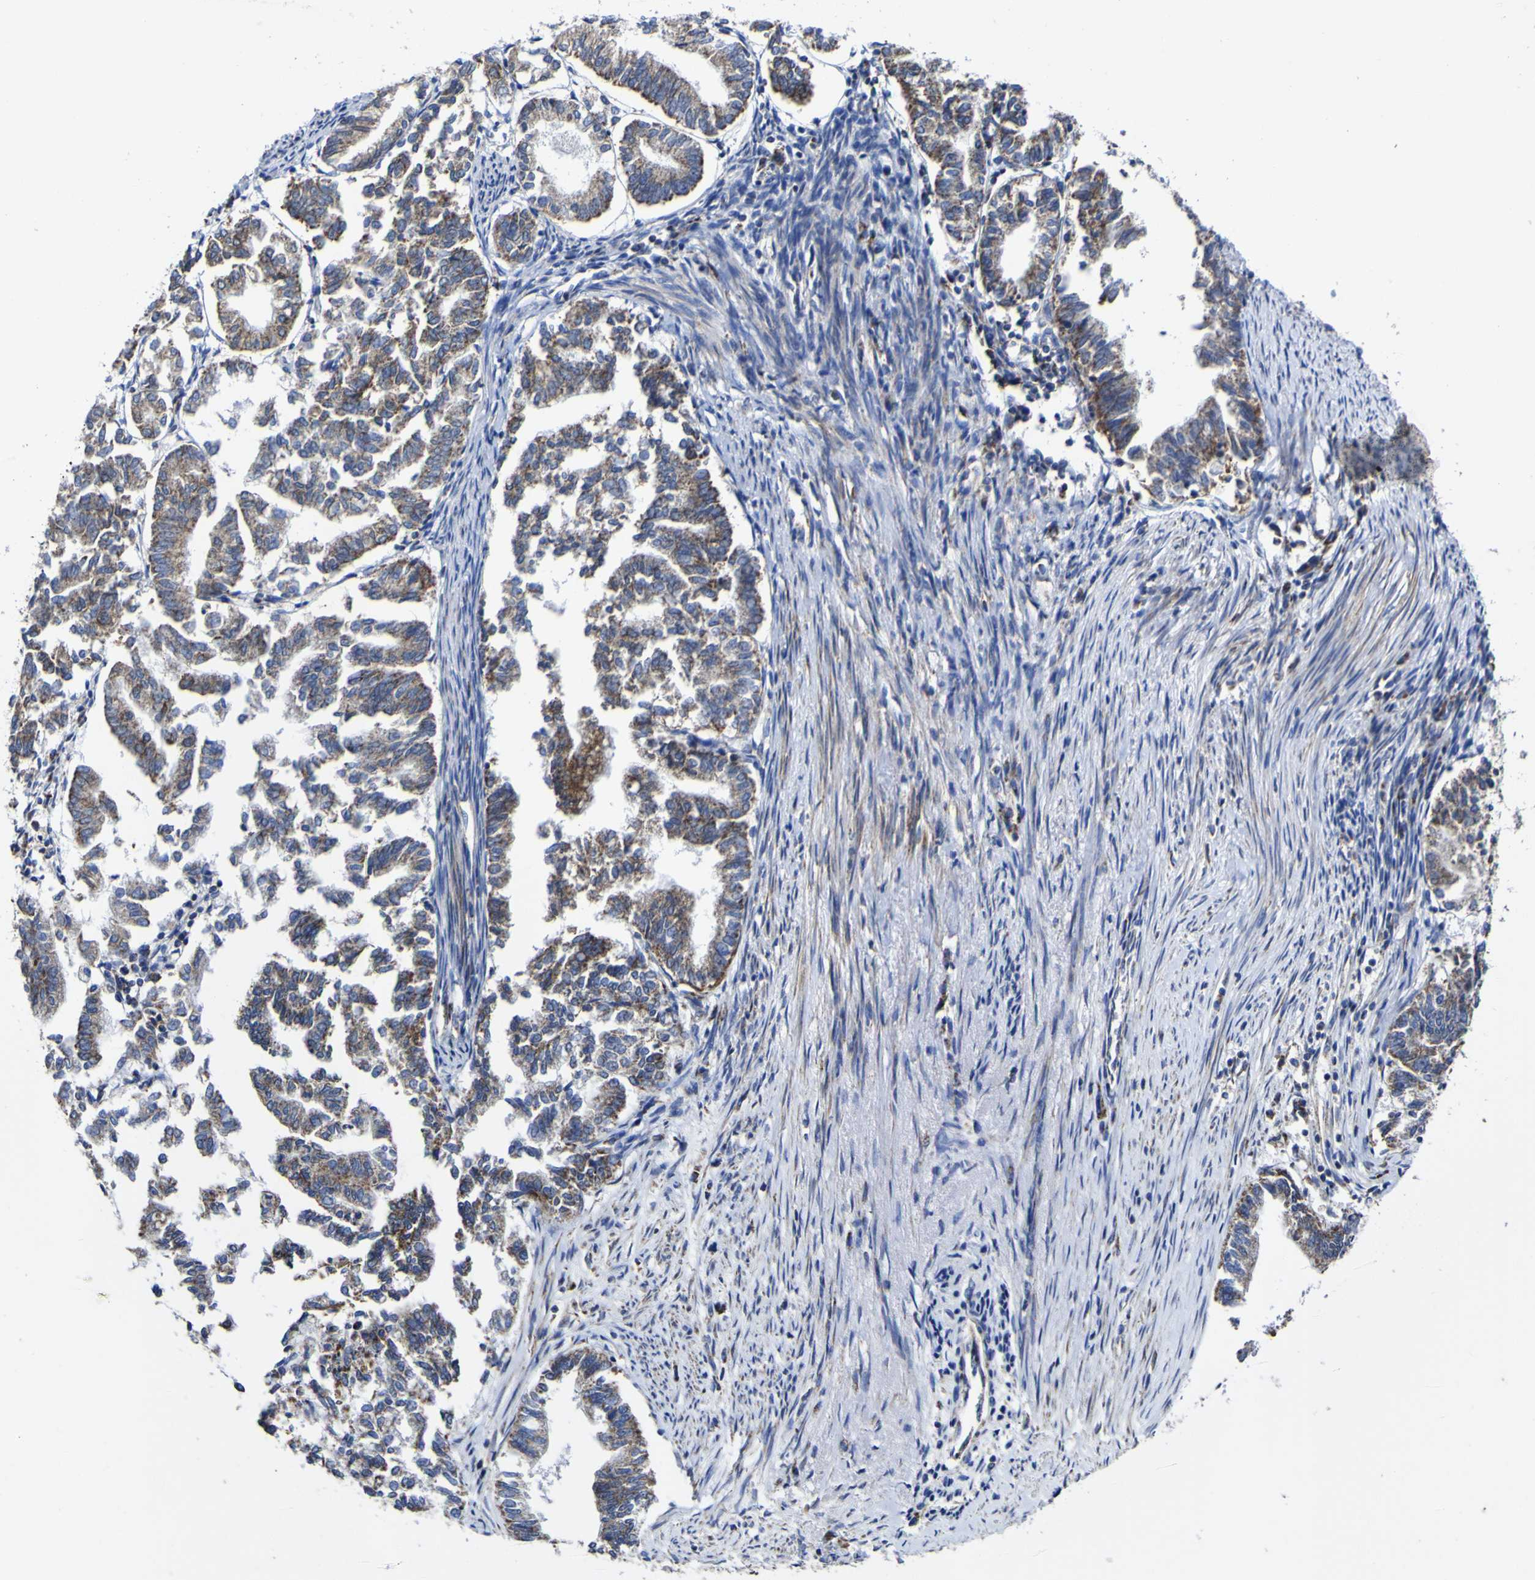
{"staining": {"intensity": "moderate", "quantity": ">75%", "location": "cytoplasmic/membranous"}, "tissue": "endometrial cancer", "cell_type": "Tumor cells", "image_type": "cancer", "snomed": [{"axis": "morphology", "description": "Necrosis, NOS"}, {"axis": "morphology", "description": "Adenocarcinoma, NOS"}, {"axis": "topography", "description": "Endometrium"}], "caption": "Adenocarcinoma (endometrial) stained with IHC demonstrates moderate cytoplasmic/membranous expression in approximately >75% of tumor cells.", "gene": "CCDC90B", "patient": {"sex": "female", "age": 79}}